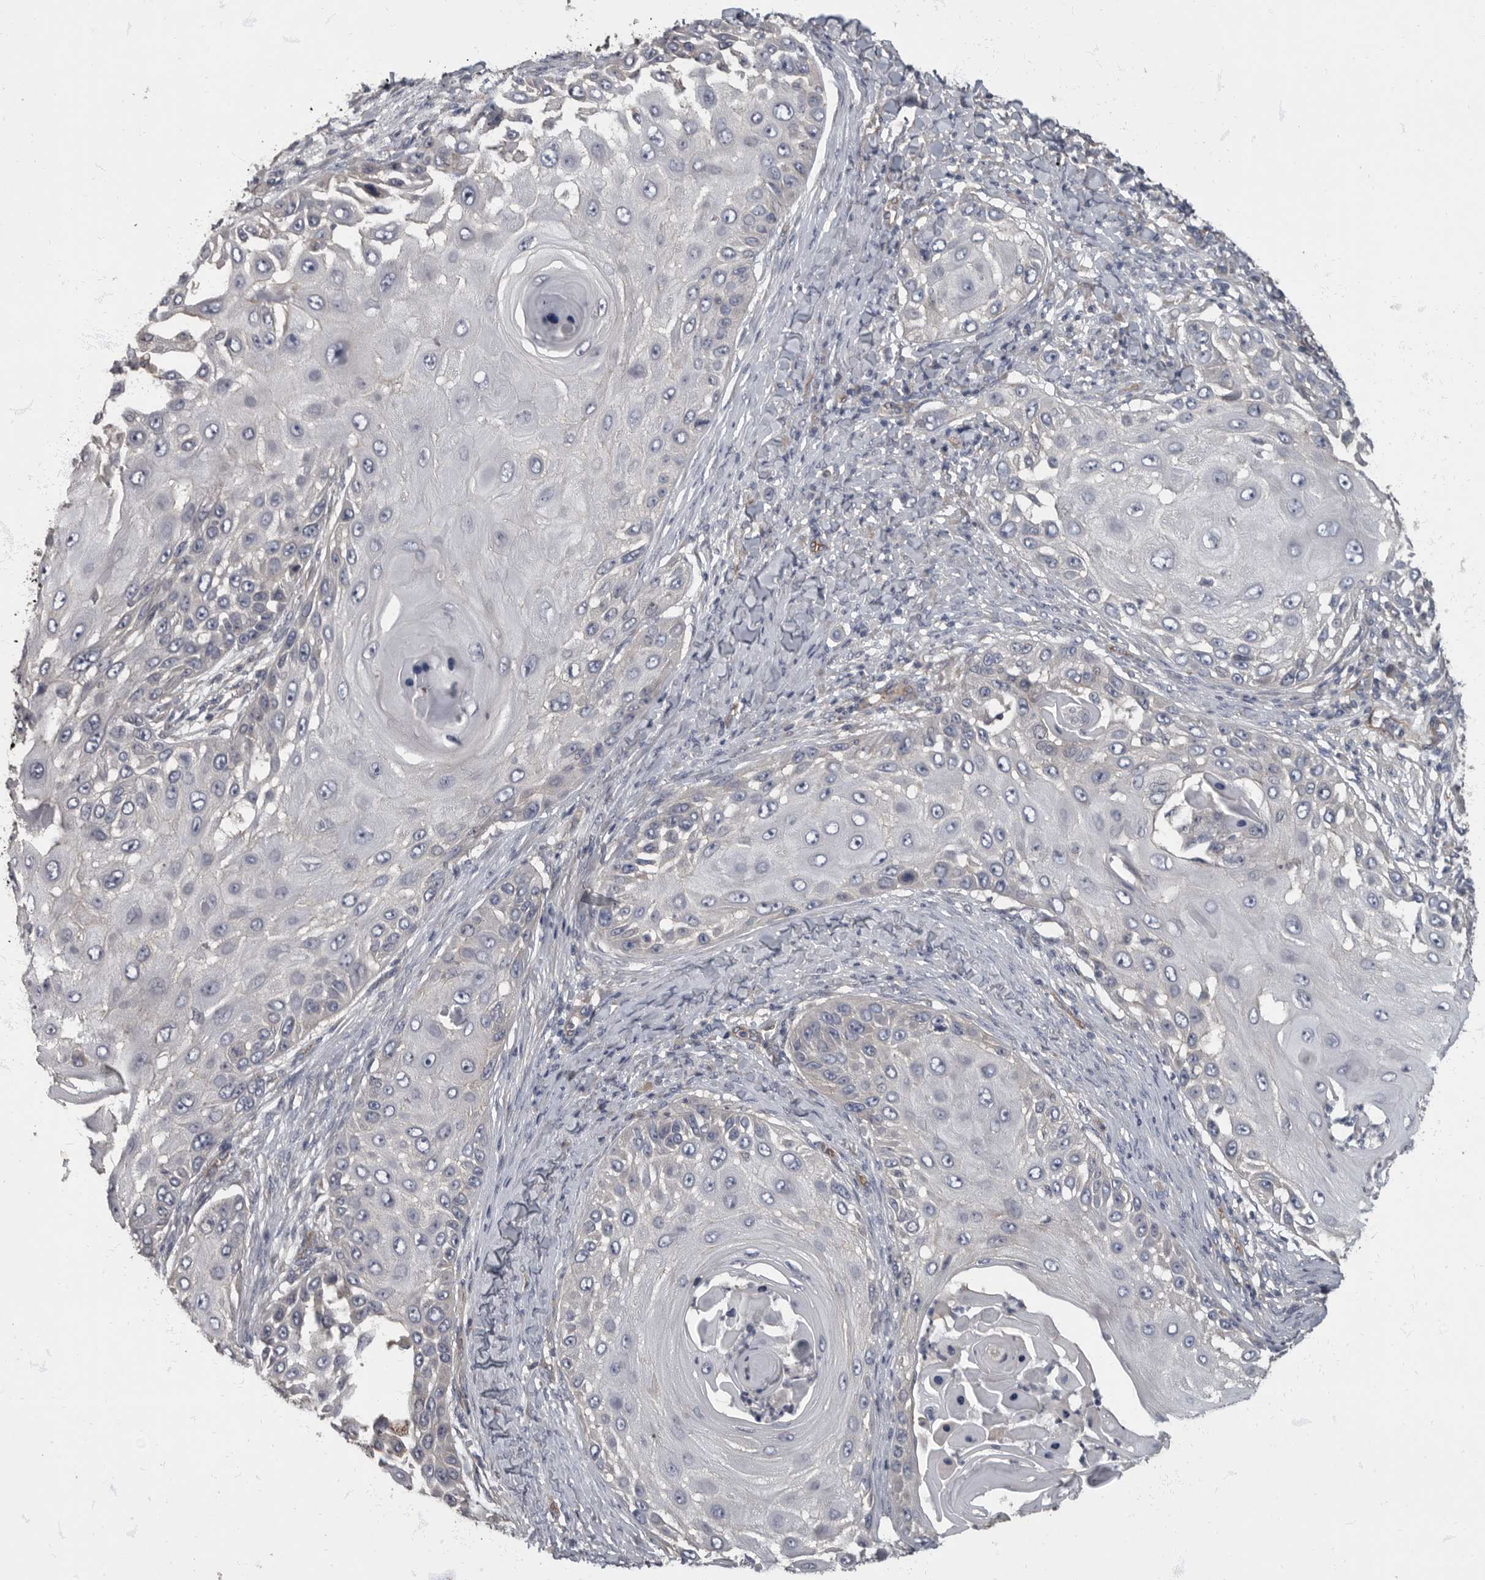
{"staining": {"intensity": "negative", "quantity": "none", "location": "none"}, "tissue": "skin cancer", "cell_type": "Tumor cells", "image_type": "cancer", "snomed": [{"axis": "morphology", "description": "Squamous cell carcinoma, NOS"}, {"axis": "topography", "description": "Skin"}], "caption": "Tumor cells show no significant staining in skin cancer (squamous cell carcinoma).", "gene": "PDK1", "patient": {"sex": "female", "age": 44}}